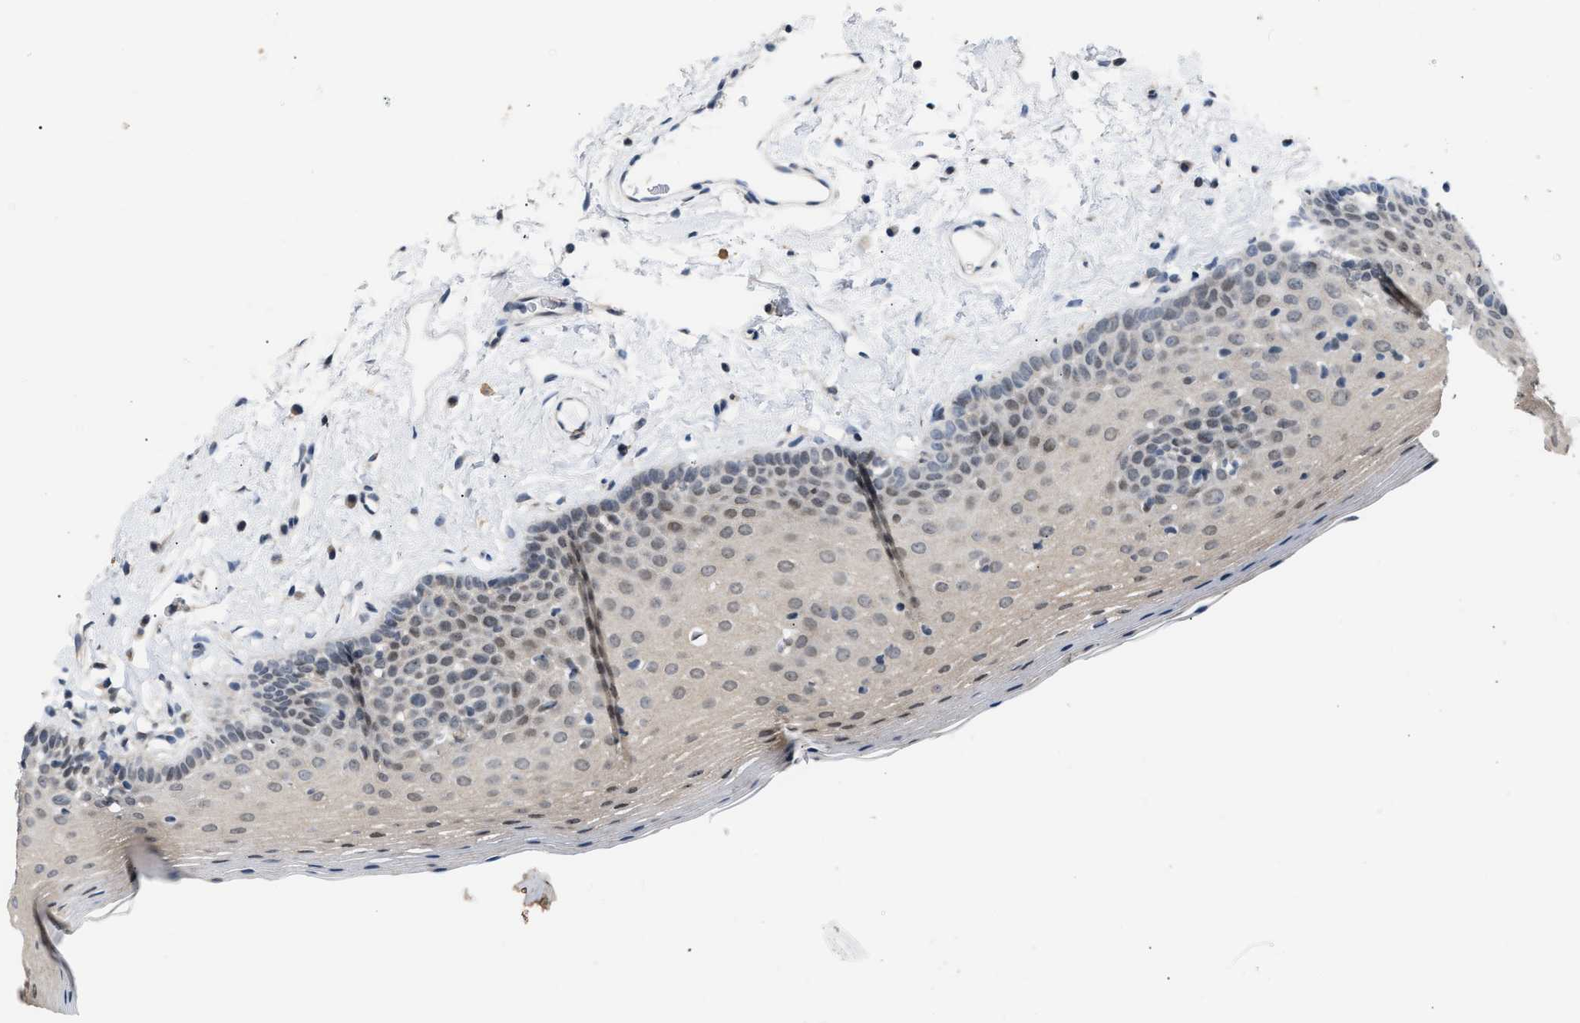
{"staining": {"intensity": "weak", "quantity": "25%-75%", "location": "cytoplasmic/membranous,nuclear"}, "tissue": "oral mucosa", "cell_type": "Squamous epithelial cells", "image_type": "normal", "snomed": [{"axis": "morphology", "description": "Normal tissue, NOS"}, {"axis": "topography", "description": "Oral tissue"}], "caption": "A brown stain shows weak cytoplasmic/membranous,nuclear staining of a protein in squamous epithelial cells of normal human oral mucosa.", "gene": "TXNRD3", "patient": {"sex": "male", "age": 66}}